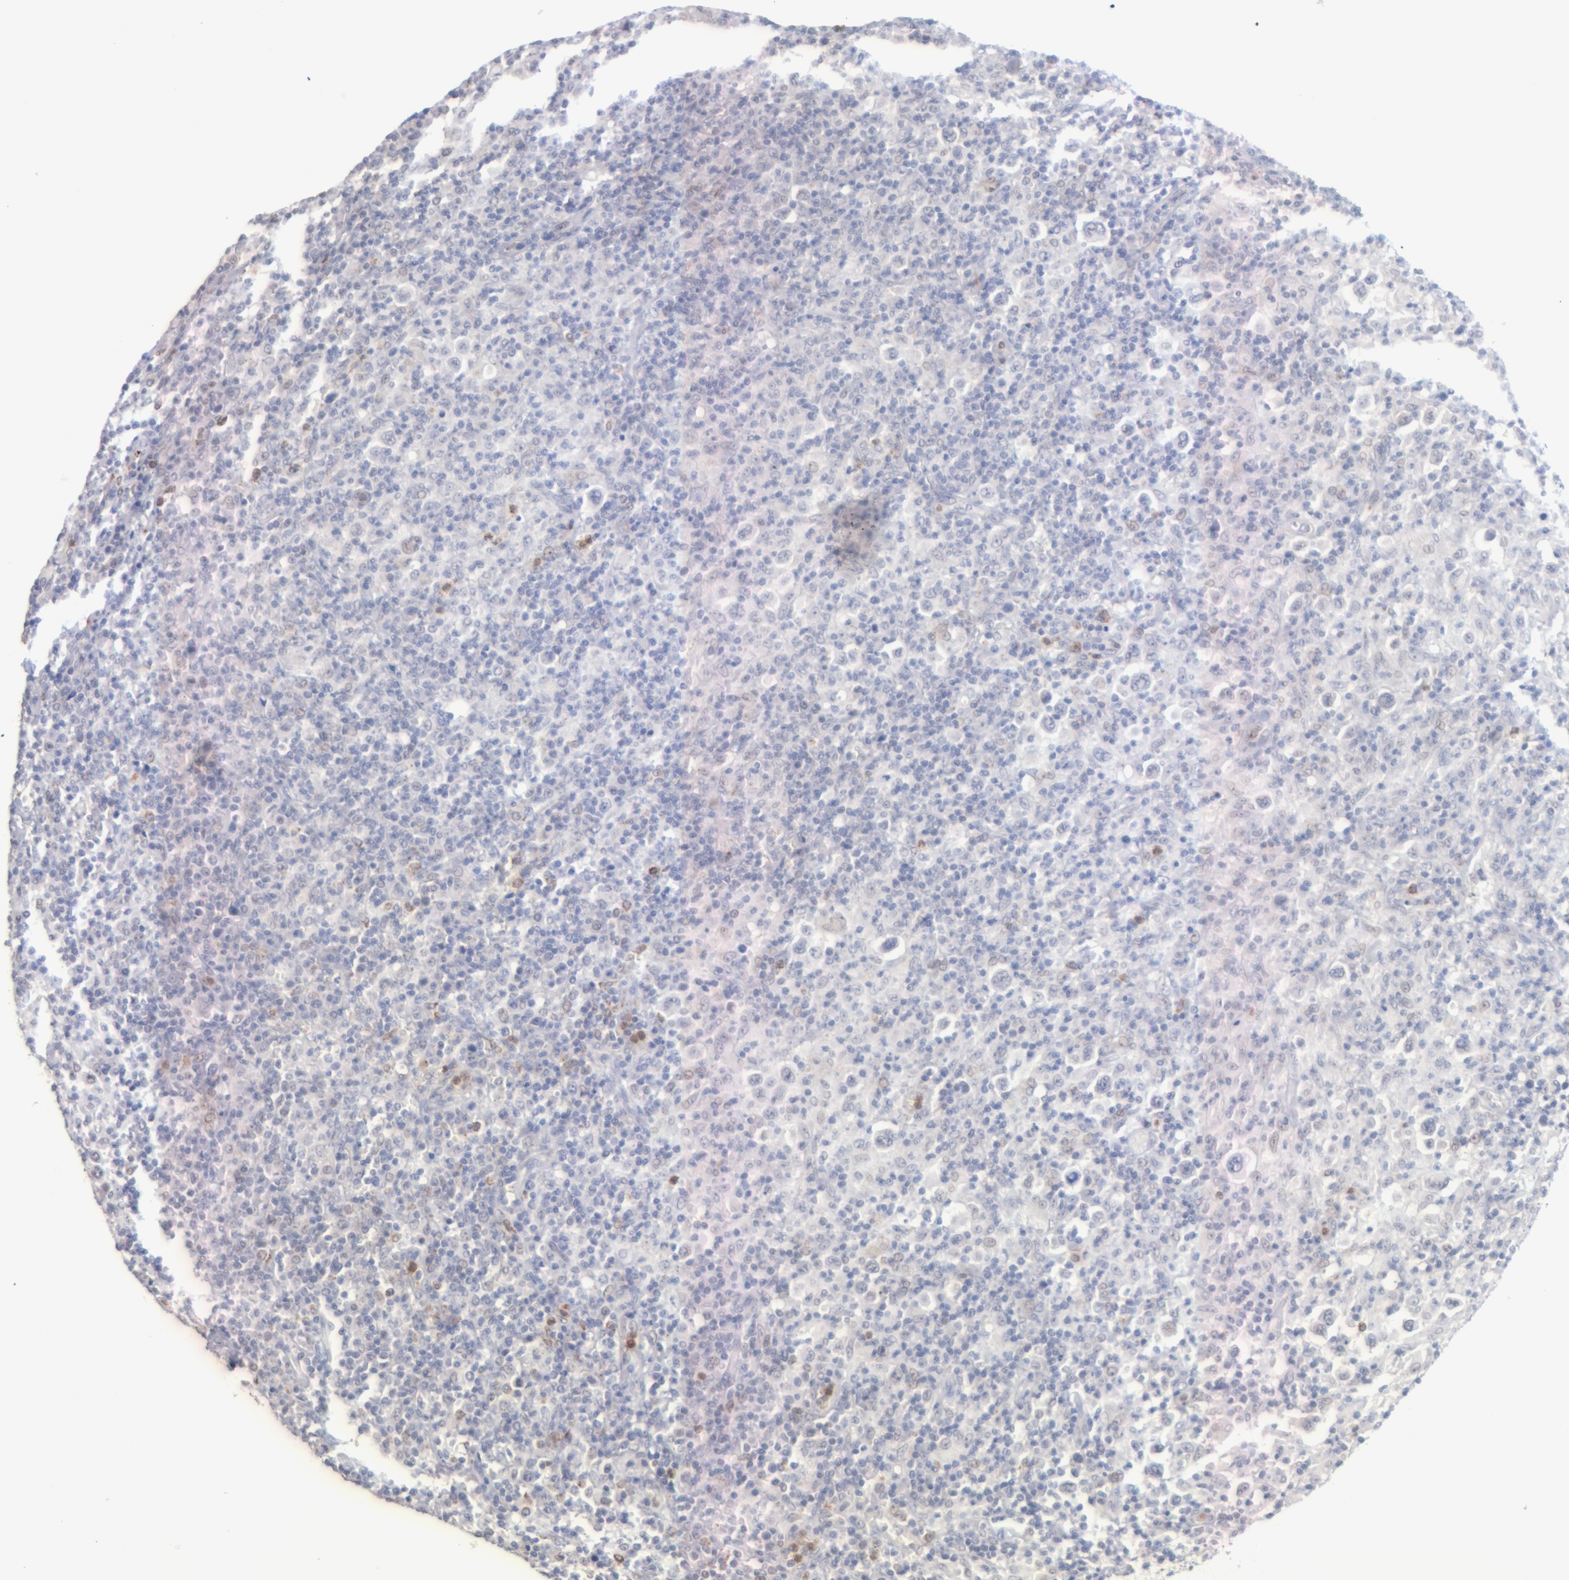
{"staining": {"intensity": "moderate", "quantity": "<25%", "location": "cytoplasmic/membranous"}, "tissue": "lymphoma", "cell_type": "Tumor cells", "image_type": "cancer", "snomed": [{"axis": "morphology", "description": "Hodgkin's disease, NOS"}, {"axis": "topography", "description": "Lymph node"}], "caption": "Lymphoma stained for a protein exhibits moderate cytoplasmic/membranous positivity in tumor cells.", "gene": "MGAM", "patient": {"sex": "male", "age": 65}}